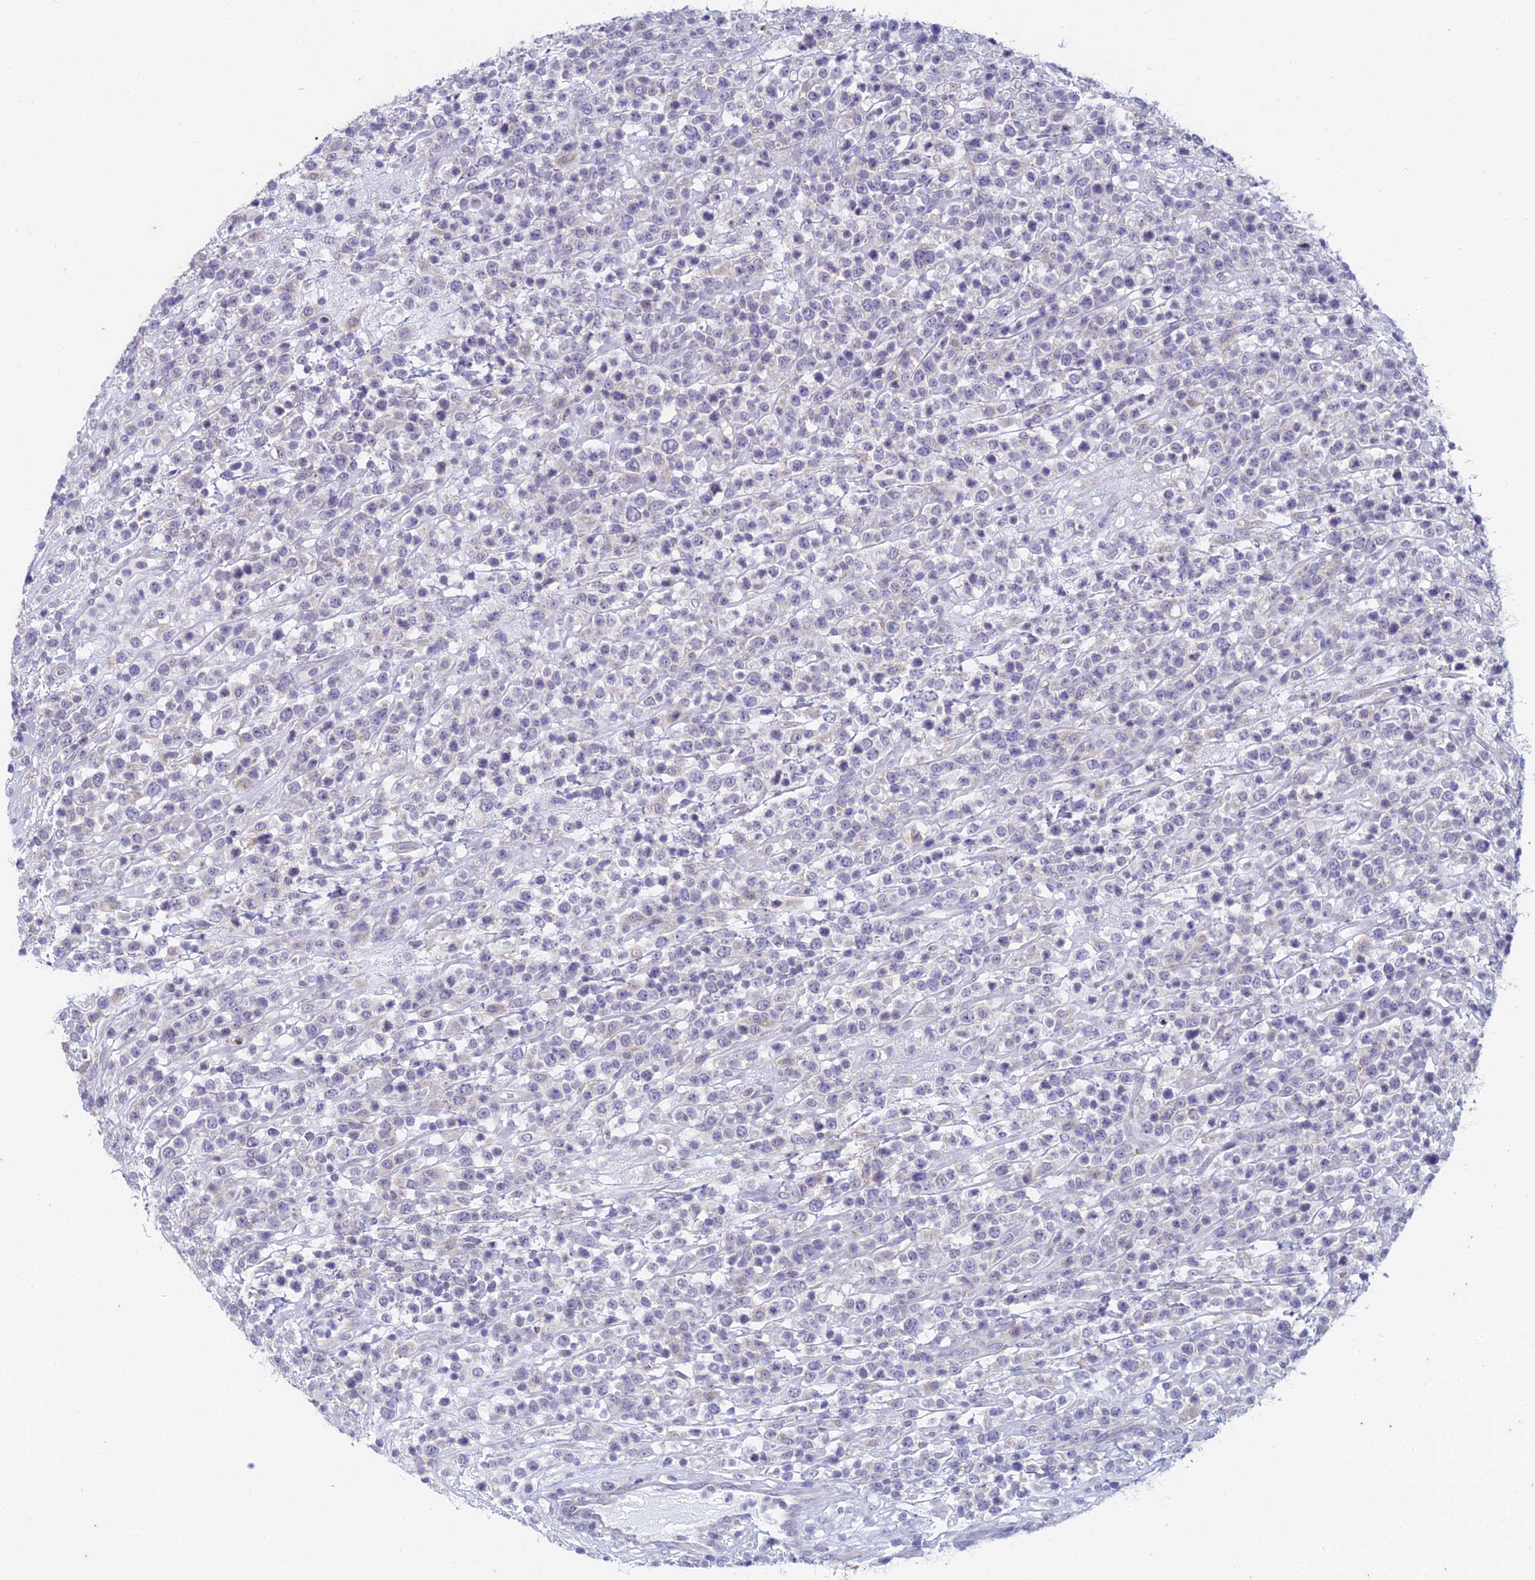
{"staining": {"intensity": "negative", "quantity": "none", "location": "none"}, "tissue": "lymphoma", "cell_type": "Tumor cells", "image_type": "cancer", "snomed": [{"axis": "morphology", "description": "Malignant lymphoma, non-Hodgkin's type, High grade"}, {"axis": "topography", "description": "Colon"}], "caption": "Immunohistochemistry image of human high-grade malignant lymphoma, non-Hodgkin's type stained for a protein (brown), which displays no expression in tumor cells.", "gene": "EEF2KMT", "patient": {"sex": "female", "age": 53}}